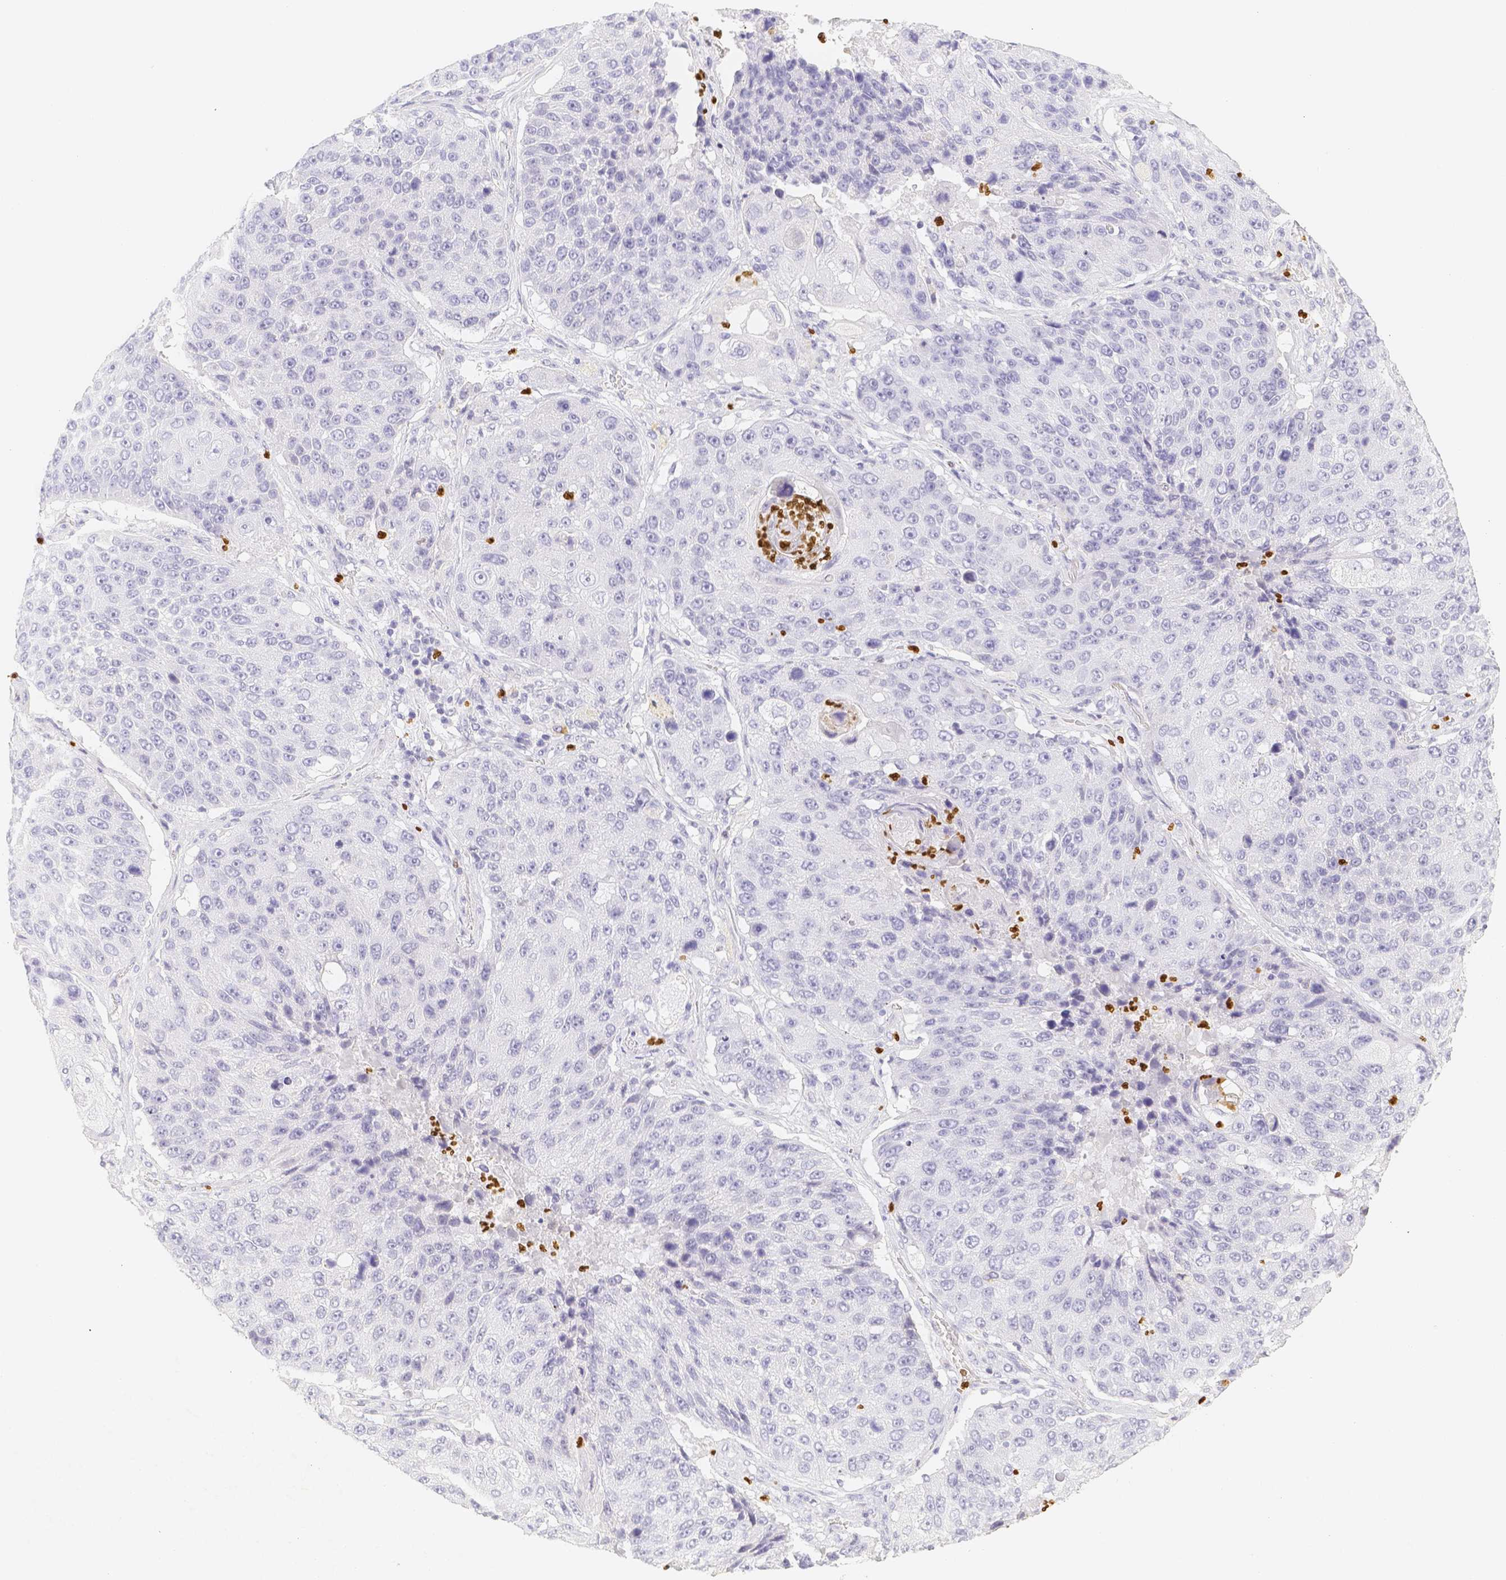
{"staining": {"intensity": "negative", "quantity": "none", "location": "none"}, "tissue": "lung cancer", "cell_type": "Tumor cells", "image_type": "cancer", "snomed": [{"axis": "morphology", "description": "Squamous cell carcinoma, NOS"}, {"axis": "topography", "description": "Lung"}], "caption": "Tumor cells show no significant expression in lung cancer (squamous cell carcinoma).", "gene": "PADI4", "patient": {"sex": "male", "age": 61}}